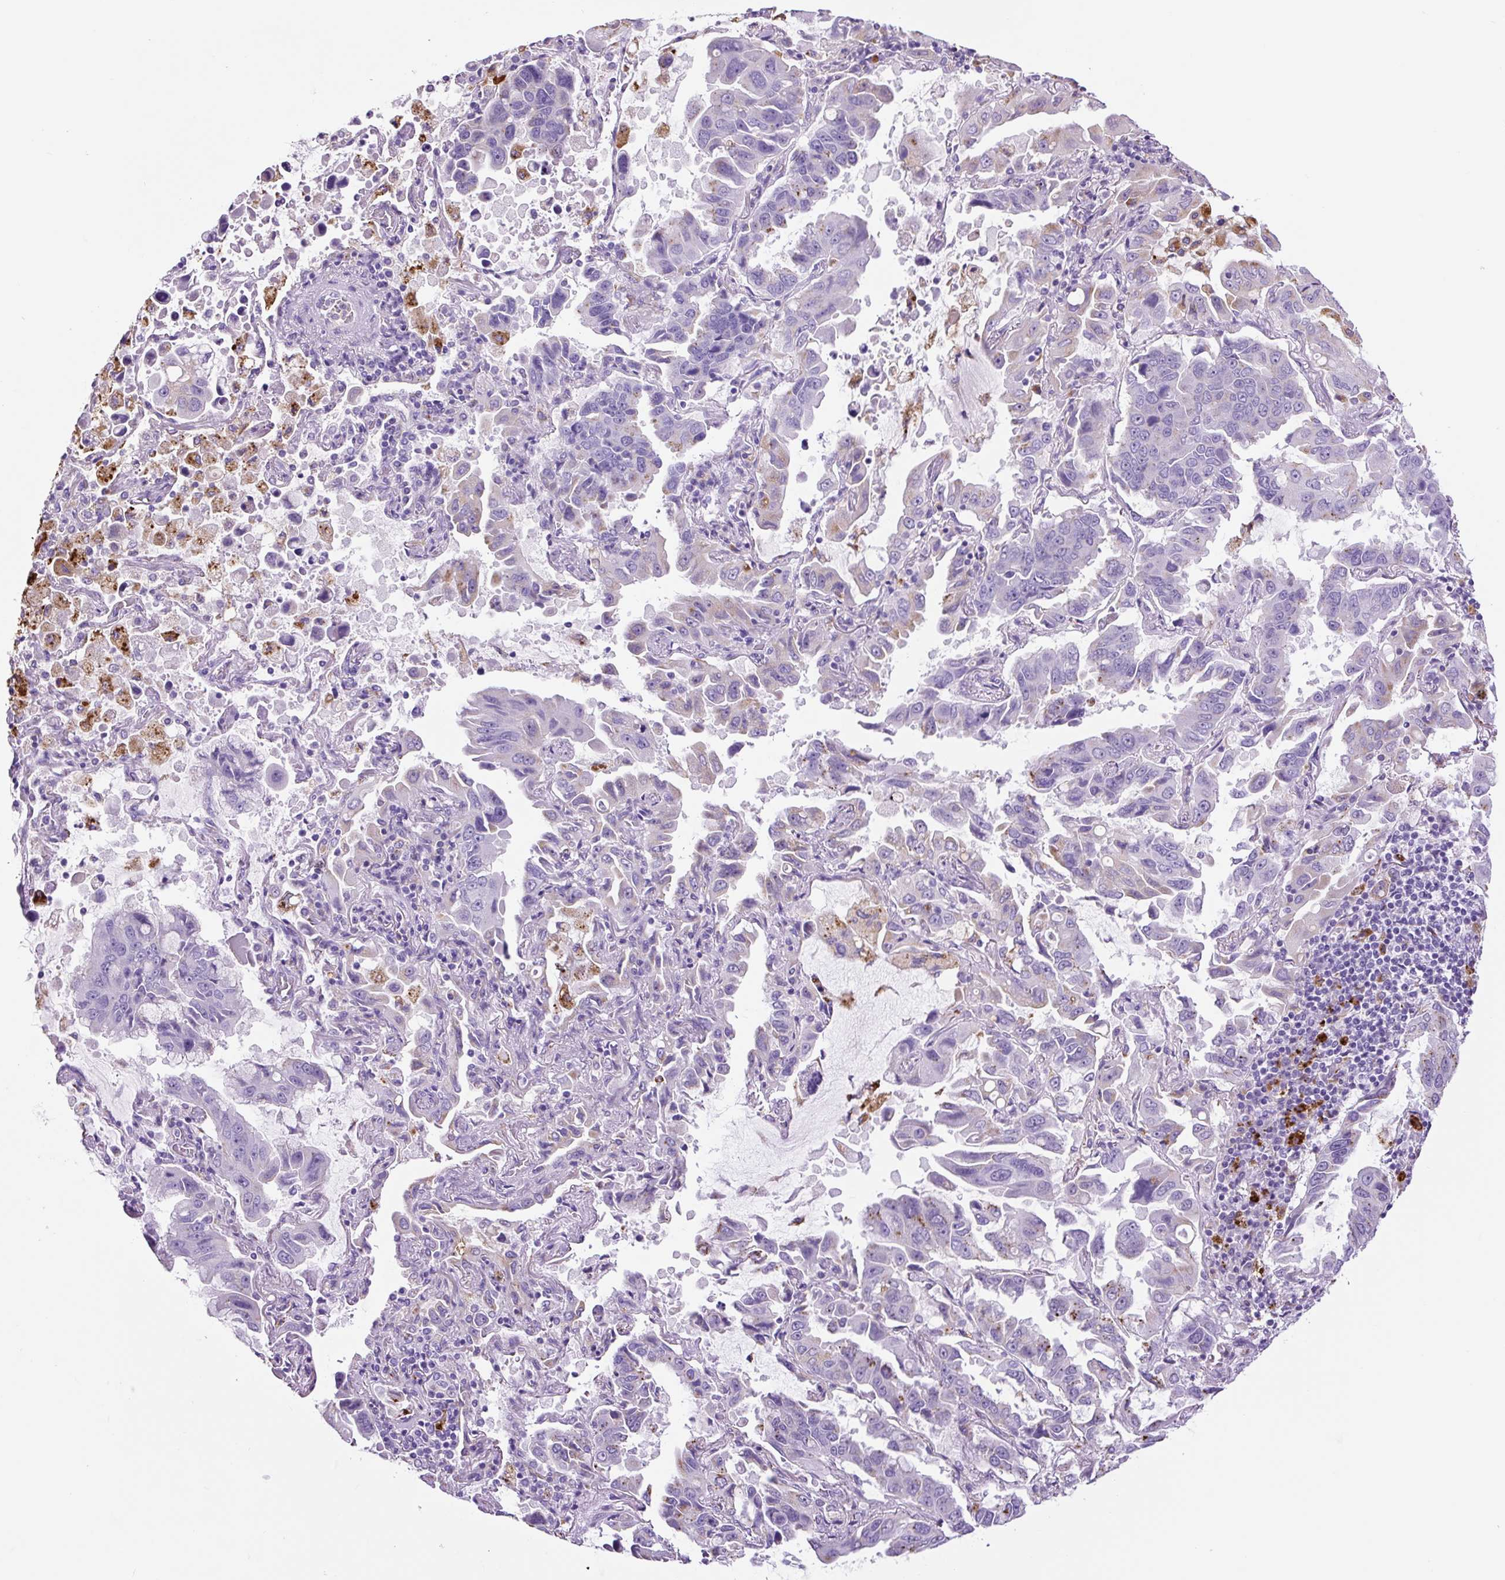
{"staining": {"intensity": "negative", "quantity": "none", "location": "none"}, "tissue": "lung cancer", "cell_type": "Tumor cells", "image_type": "cancer", "snomed": [{"axis": "morphology", "description": "Adenocarcinoma, NOS"}, {"axis": "topography", "description": "Lung"}], "caption": "IHC image of neoplastic tissue: lung adenocarcinoma stained with DAB displays no significant protein staining in tumor cells.", "gene": "LCN10", "patient": {"sex": "male", "age": 64}}